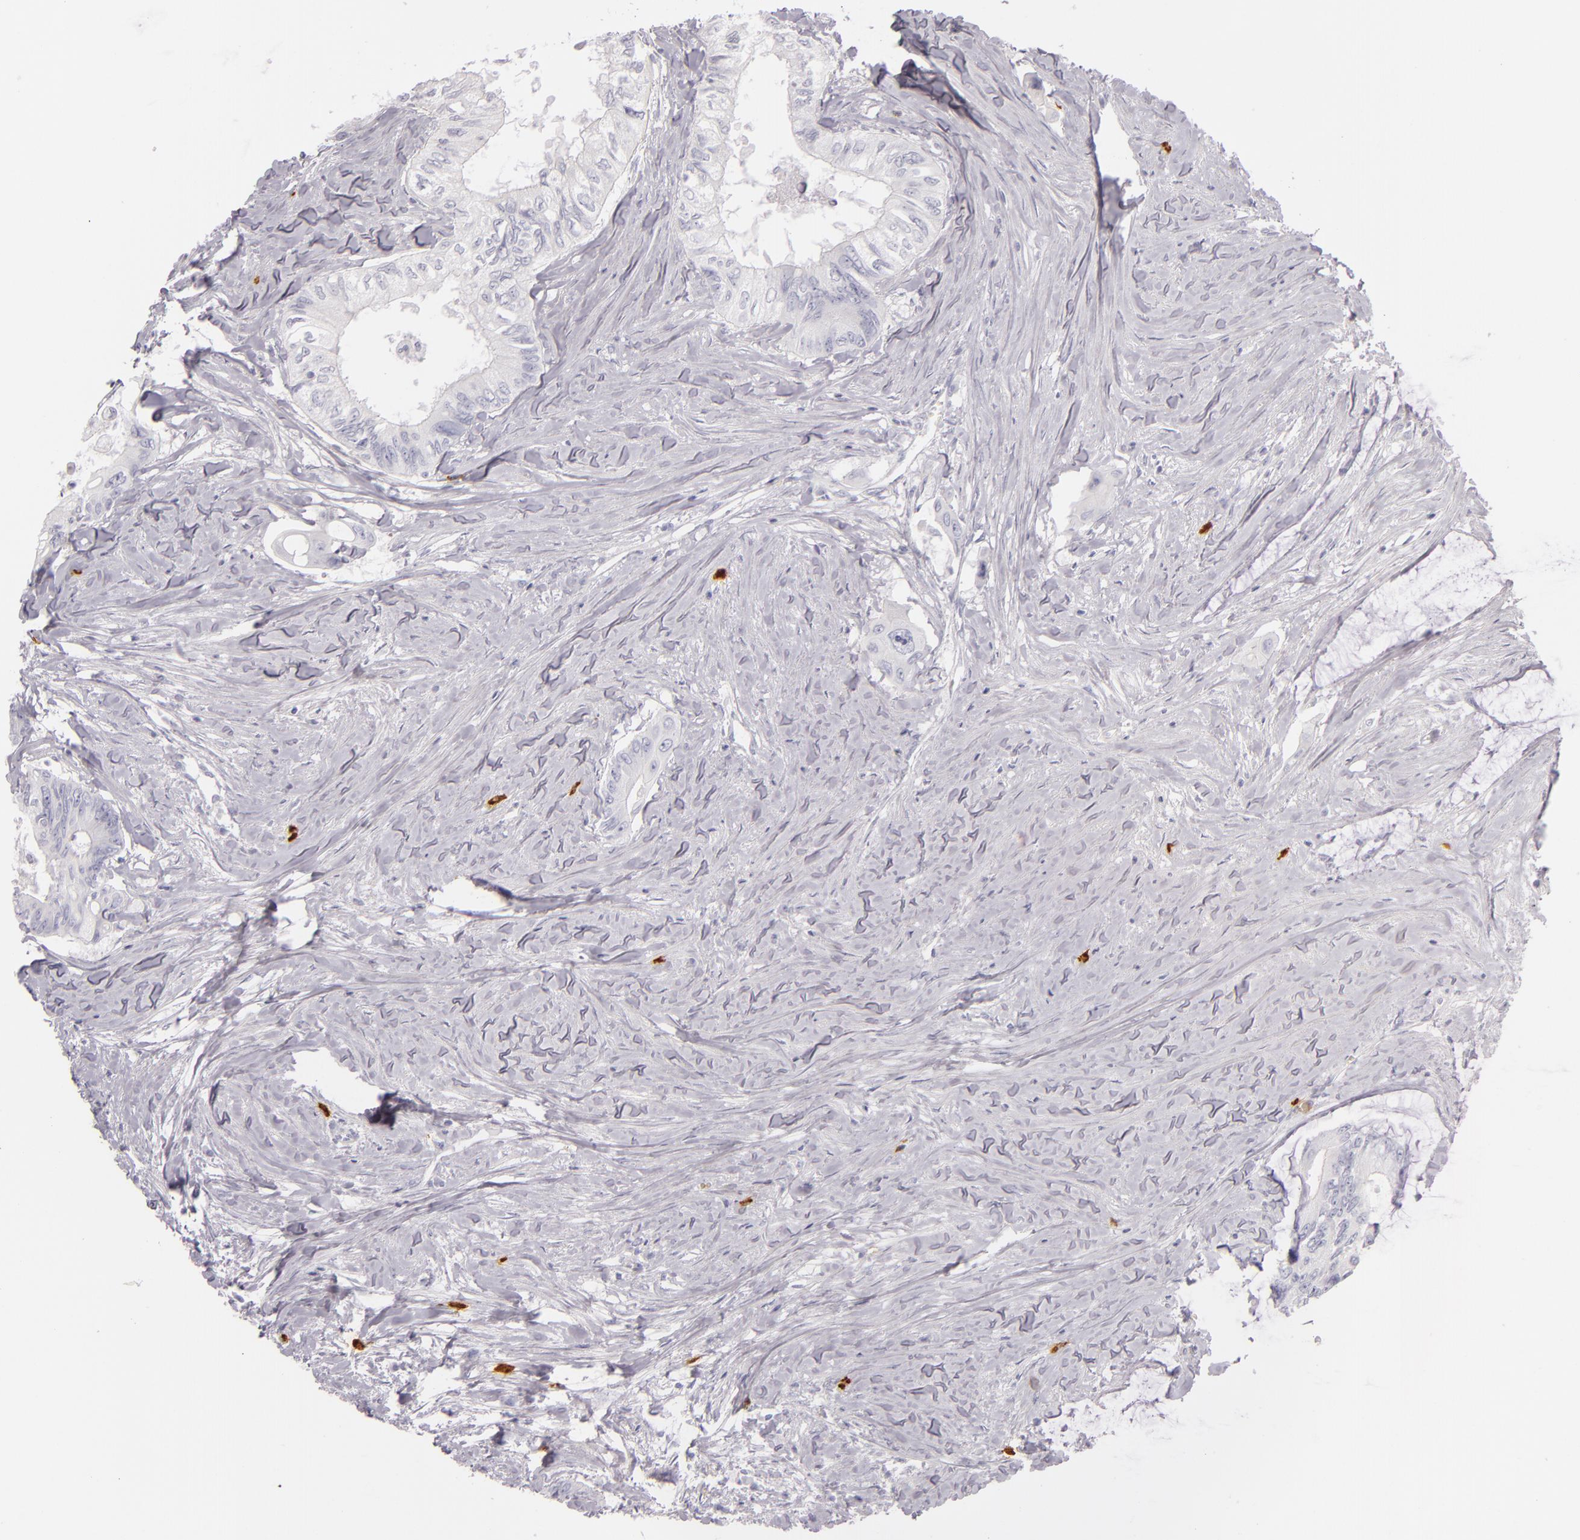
{"staining": {"intensity": "negative", "quantity": "none", "location": "none"}, "tissue": "colorectal cancer", "cell_type": "Tumor cells", "image_type": "cancer", "snomed": [{"axis": "morphology", "description": "Adenocarcinoma, NOS"}, {"axis": "topography", "description": "Colon"}], "caption": "The IHC micrograph has no significant positivity in tumor cells of colorectal adenocarcinoma tissue.", "gene": "TPSD1", "patient": {"sex": "male", "age": 65}}